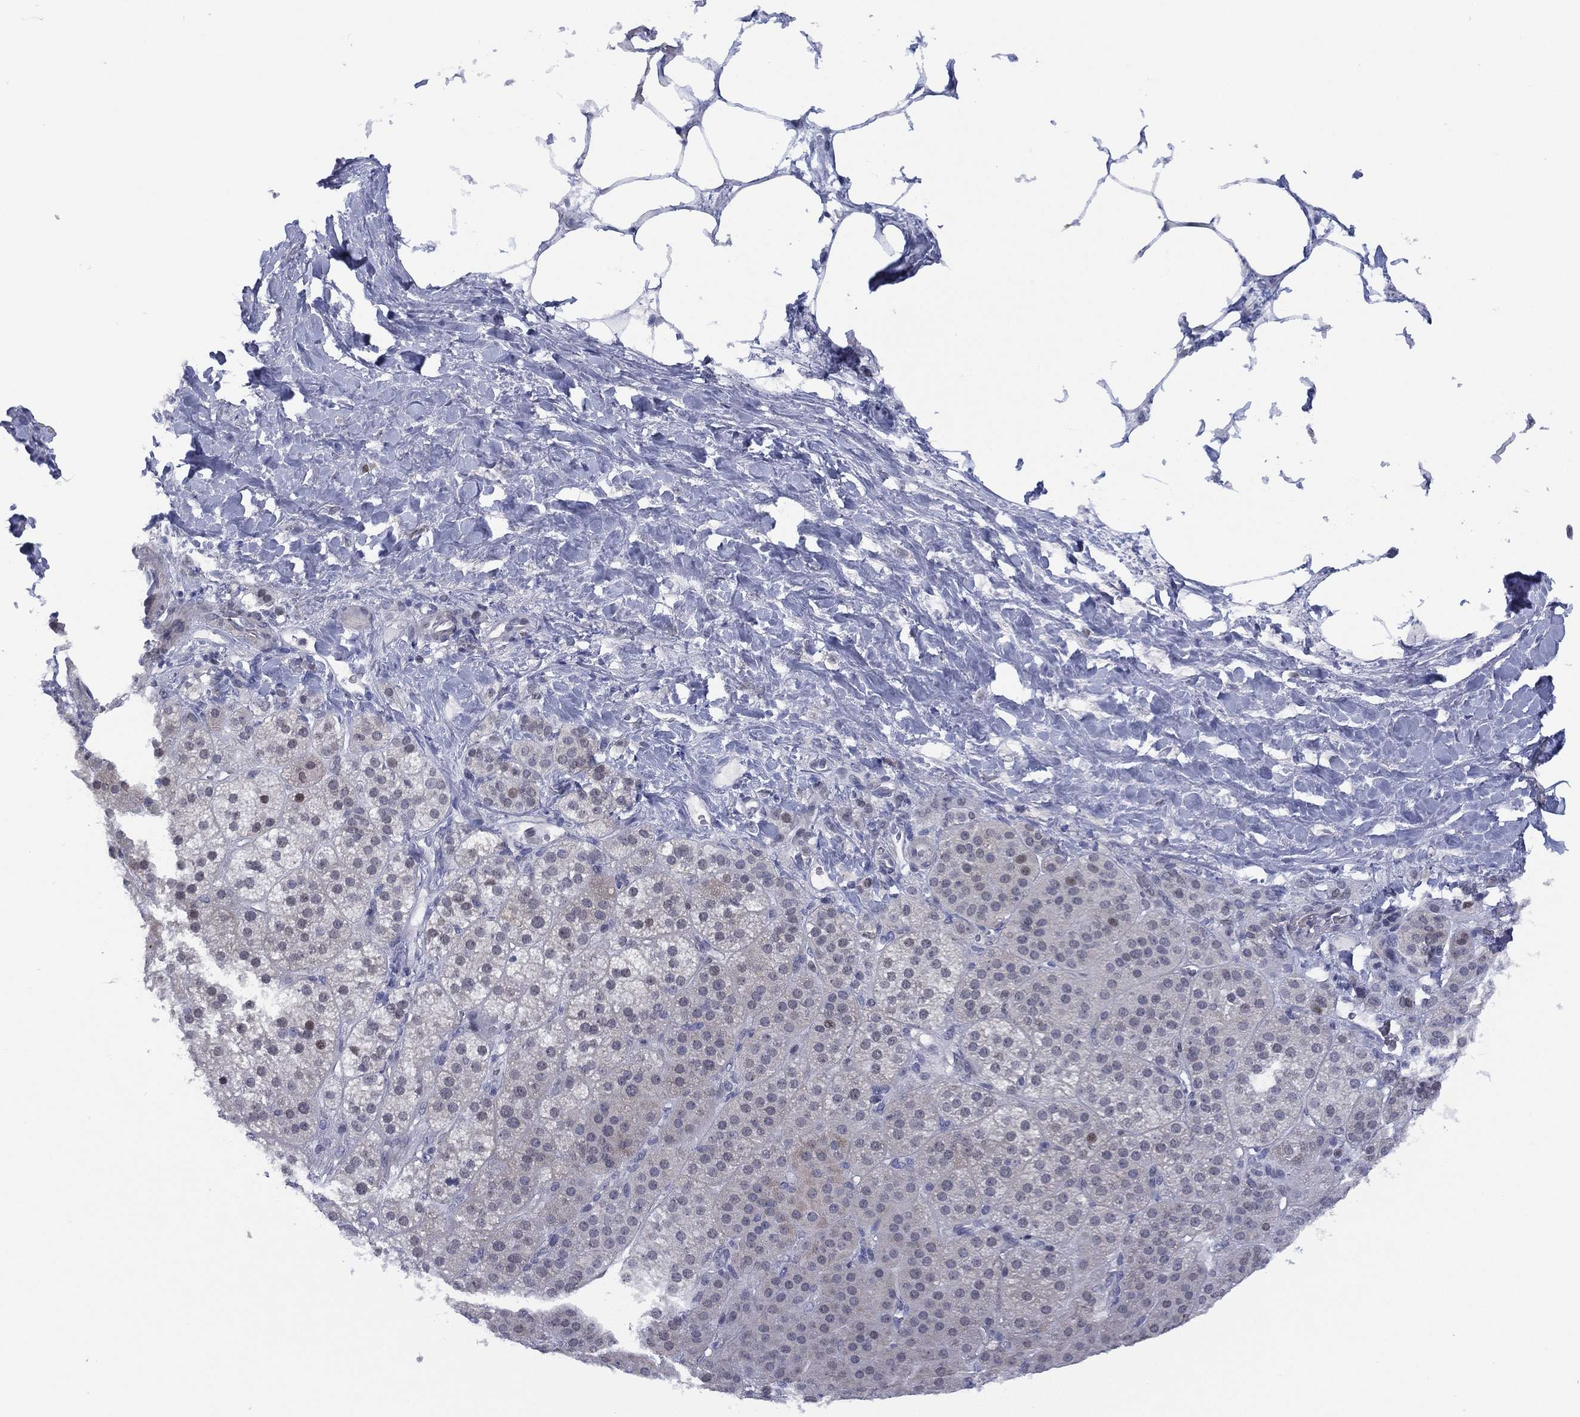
{"staining": {"intensity": "weak", "quantity": "<25%", "location": "nuclear"}, "tissue": "adrenal gland", "cell_type": "Glandular cells", "image_type": "normal", "snomed": [{"axis": "morphology", "description": "Normal tissue, NOS"}, {"axis": "topography", "description": "Adrenal gland"}], "caption": "Glandular cells are negative for brown protein staining in benign adrenal gland. (DAB immunohistochemistry with hematoxylin counter stain).", "gene": "SLC4A4", "patient": {"sex": "male", "age": 57}}